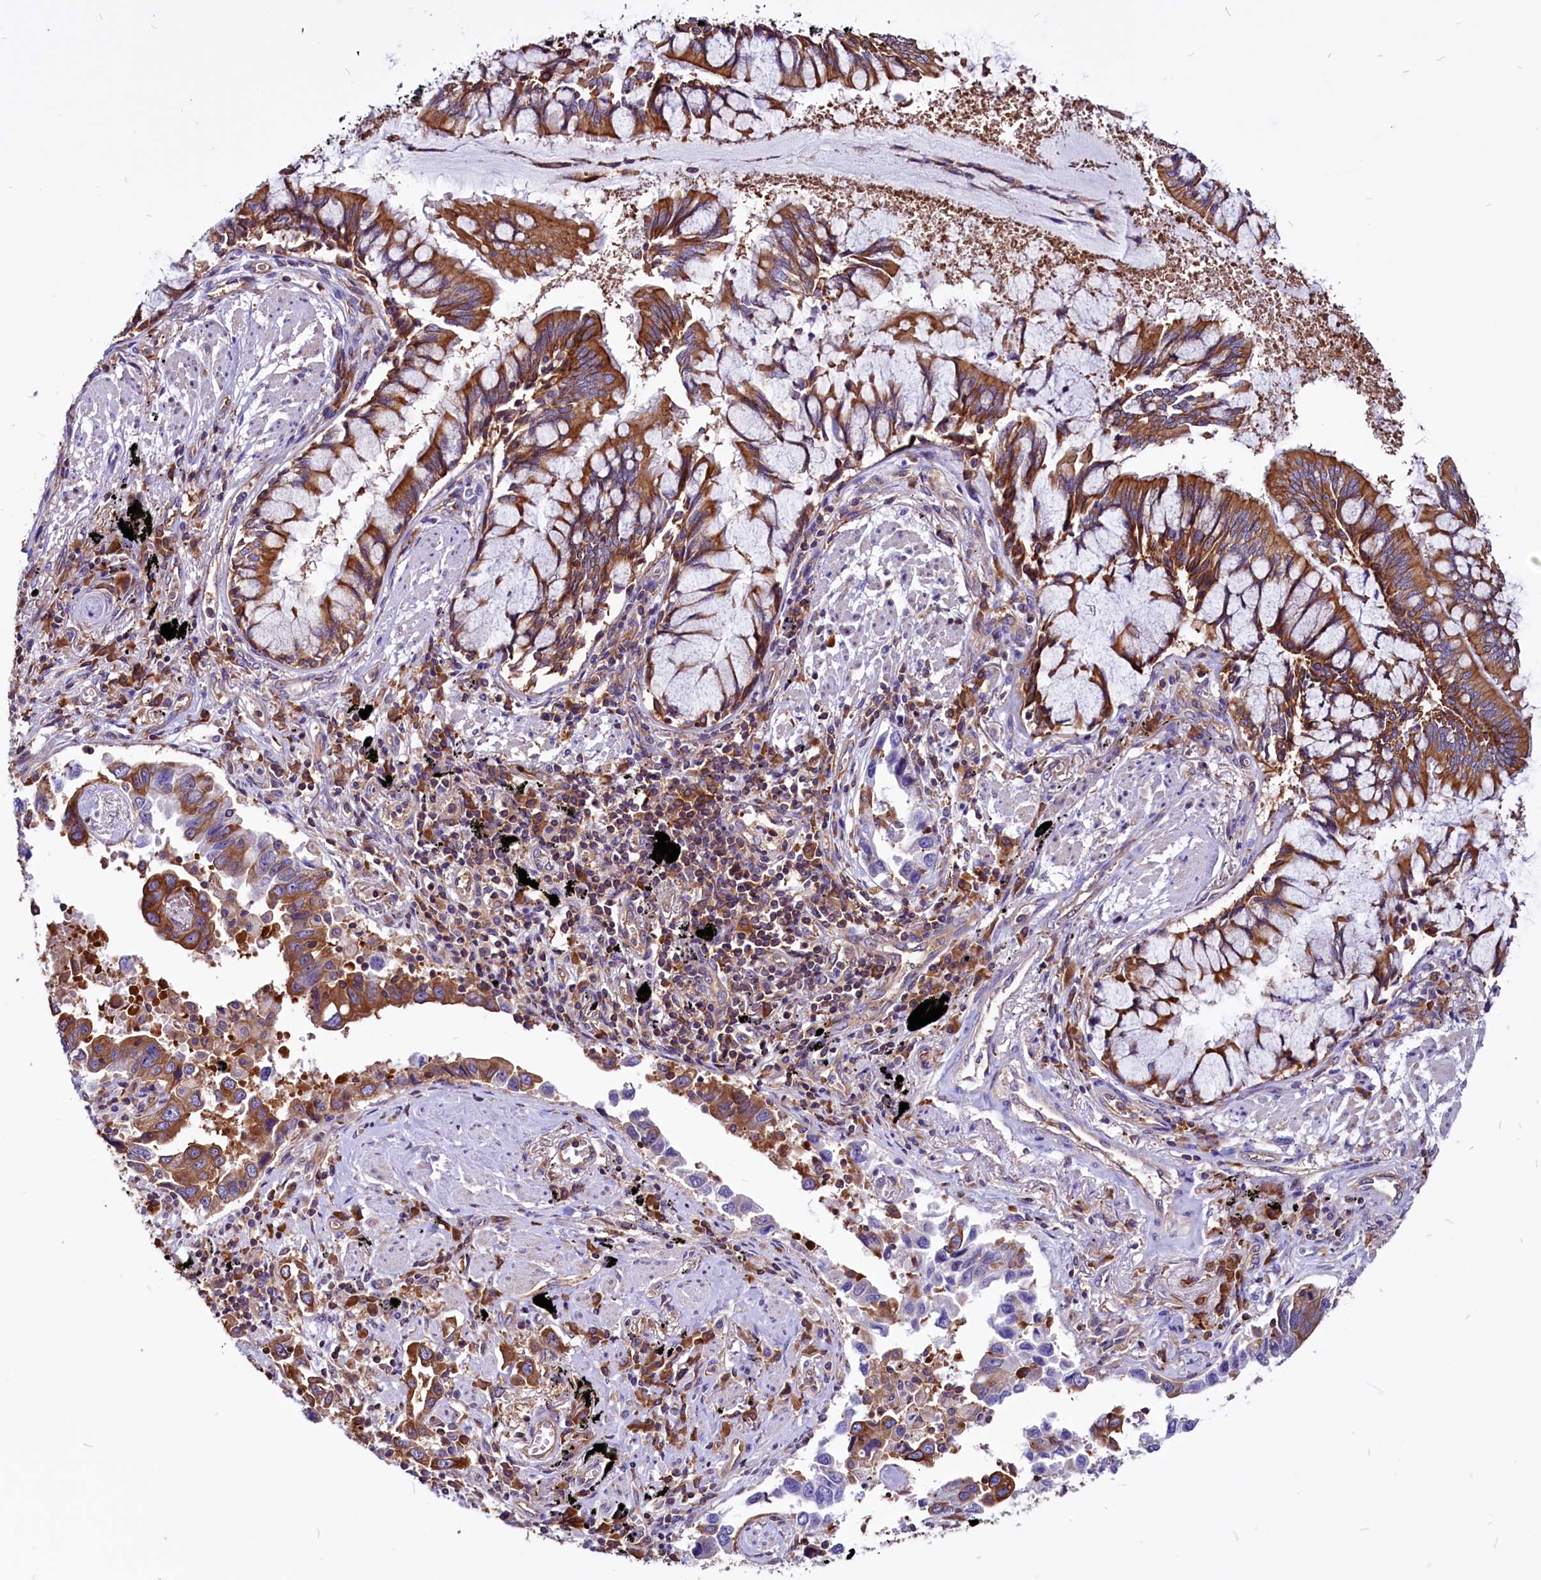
{"staining": {"intensity": "strong", "quantity": "25%-75%", "location": "cytoplasmic/membranous"}, "tissue": "lung cancer", "cell_type": "Tumor cells", "image_type": "cancer", "snomed": [{"axis": "morphology", "description": "Adenocarcinoma, NOS"}, {"axis": "topography", "description": "Lung"}], "caption": "A micrograph showing strong cytoplasmic/membranous staining in approximately 25%-75% of tumor cells in lung cancer, as visualized by brown immunohistochemical staining.", "gene": "EIF3G", "patient": {"sex": "male", "age": 67}}